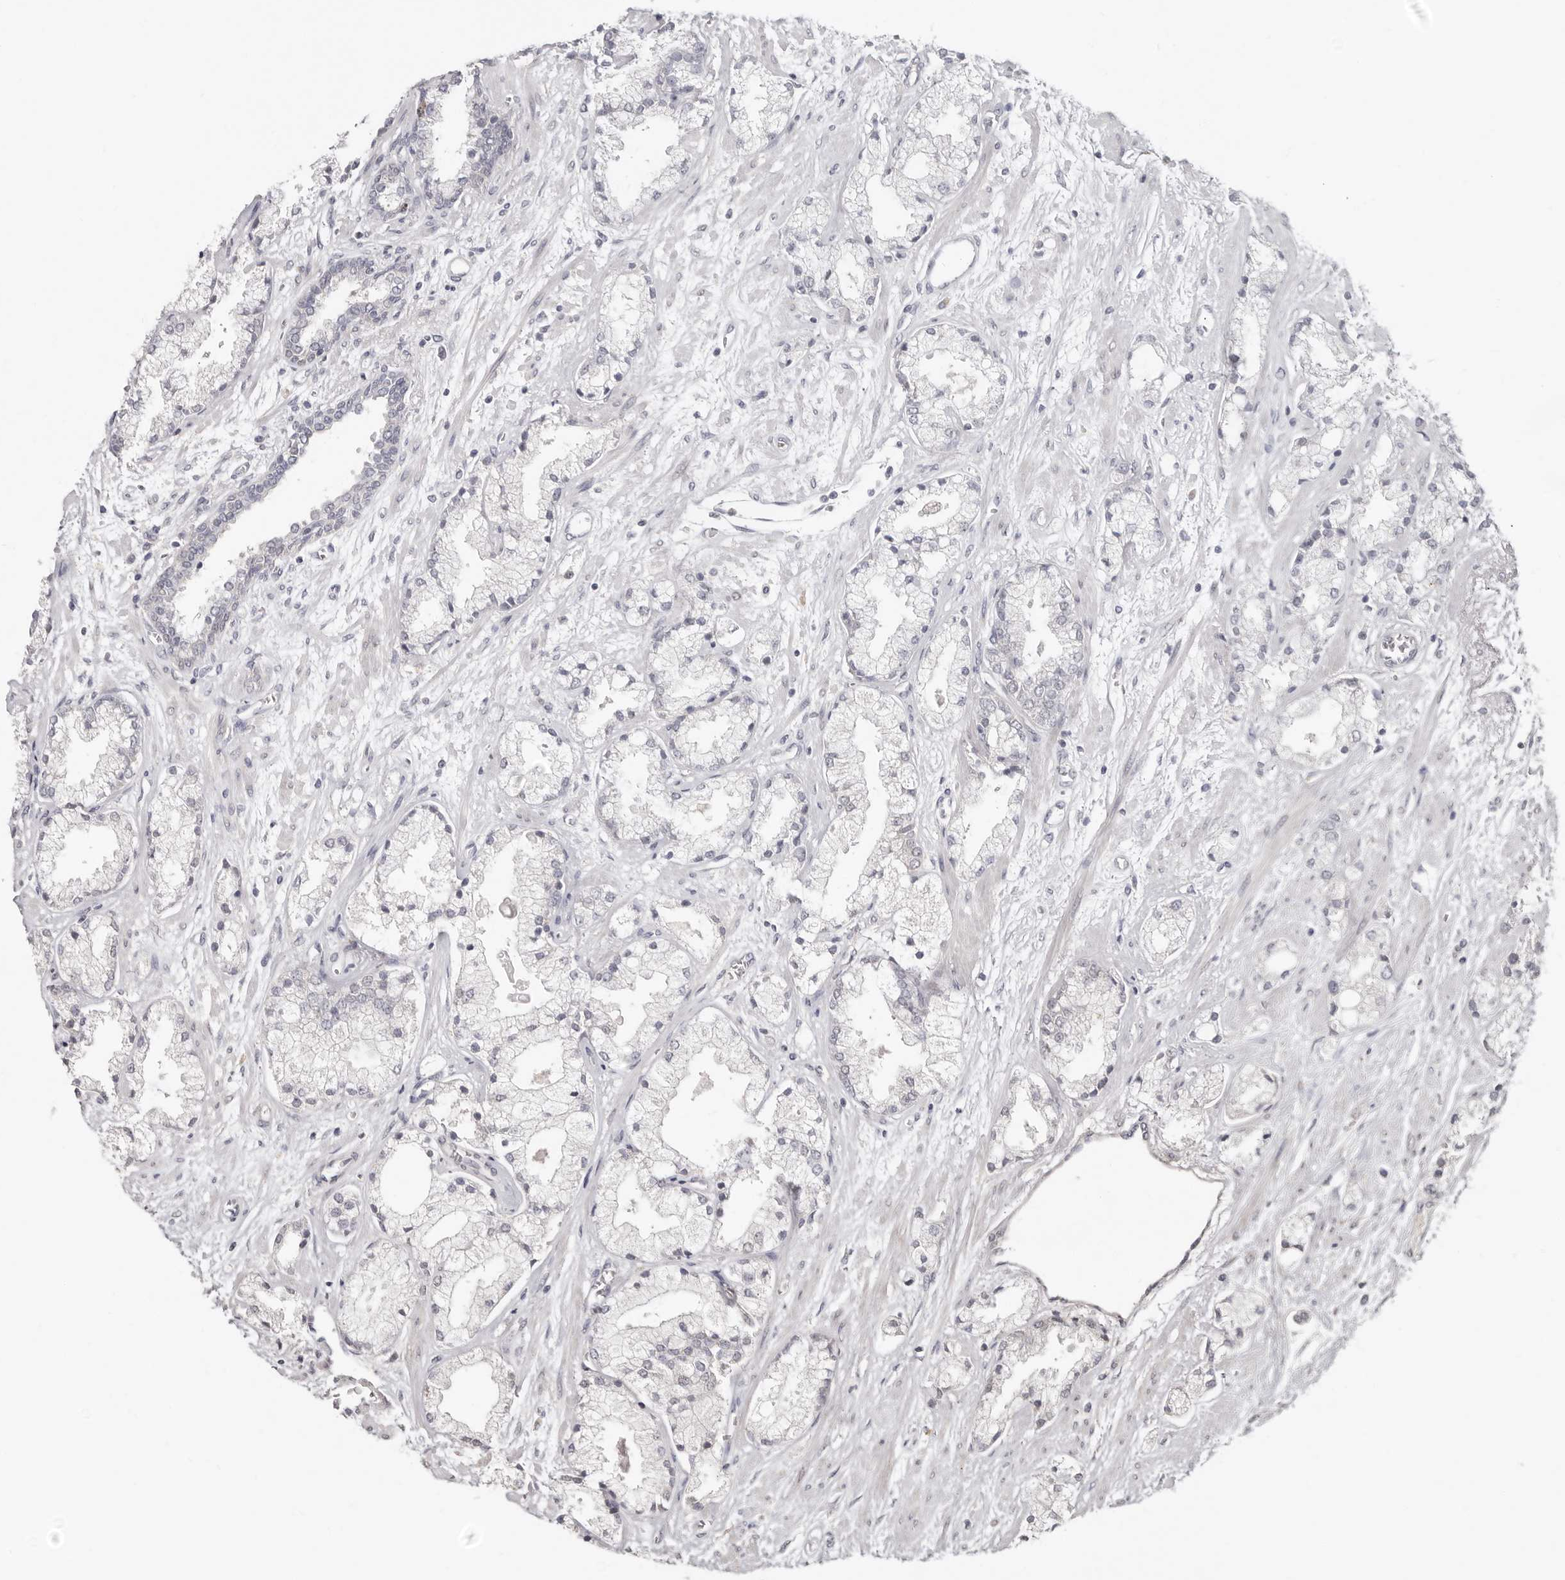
{"staining": {"intensity": "negative", "quantity": "none", "location": "none"}, "tissue": "prostate cancer", "cell_type": "Tumor cells", "image_type": "cancer", "snomed": [{"axis": "morphology", "description": "Adenocarcinoma, High grade"}, {"axis": "topography", "description": "Prostate"}], "caption": "Immunohistochemical staining of prostate cancer (high-grade adenocarcinoma) shows no significant expression in tumor cells.", "gene": "LINGO2", "patient": {"sex": "male", "age": 50}}